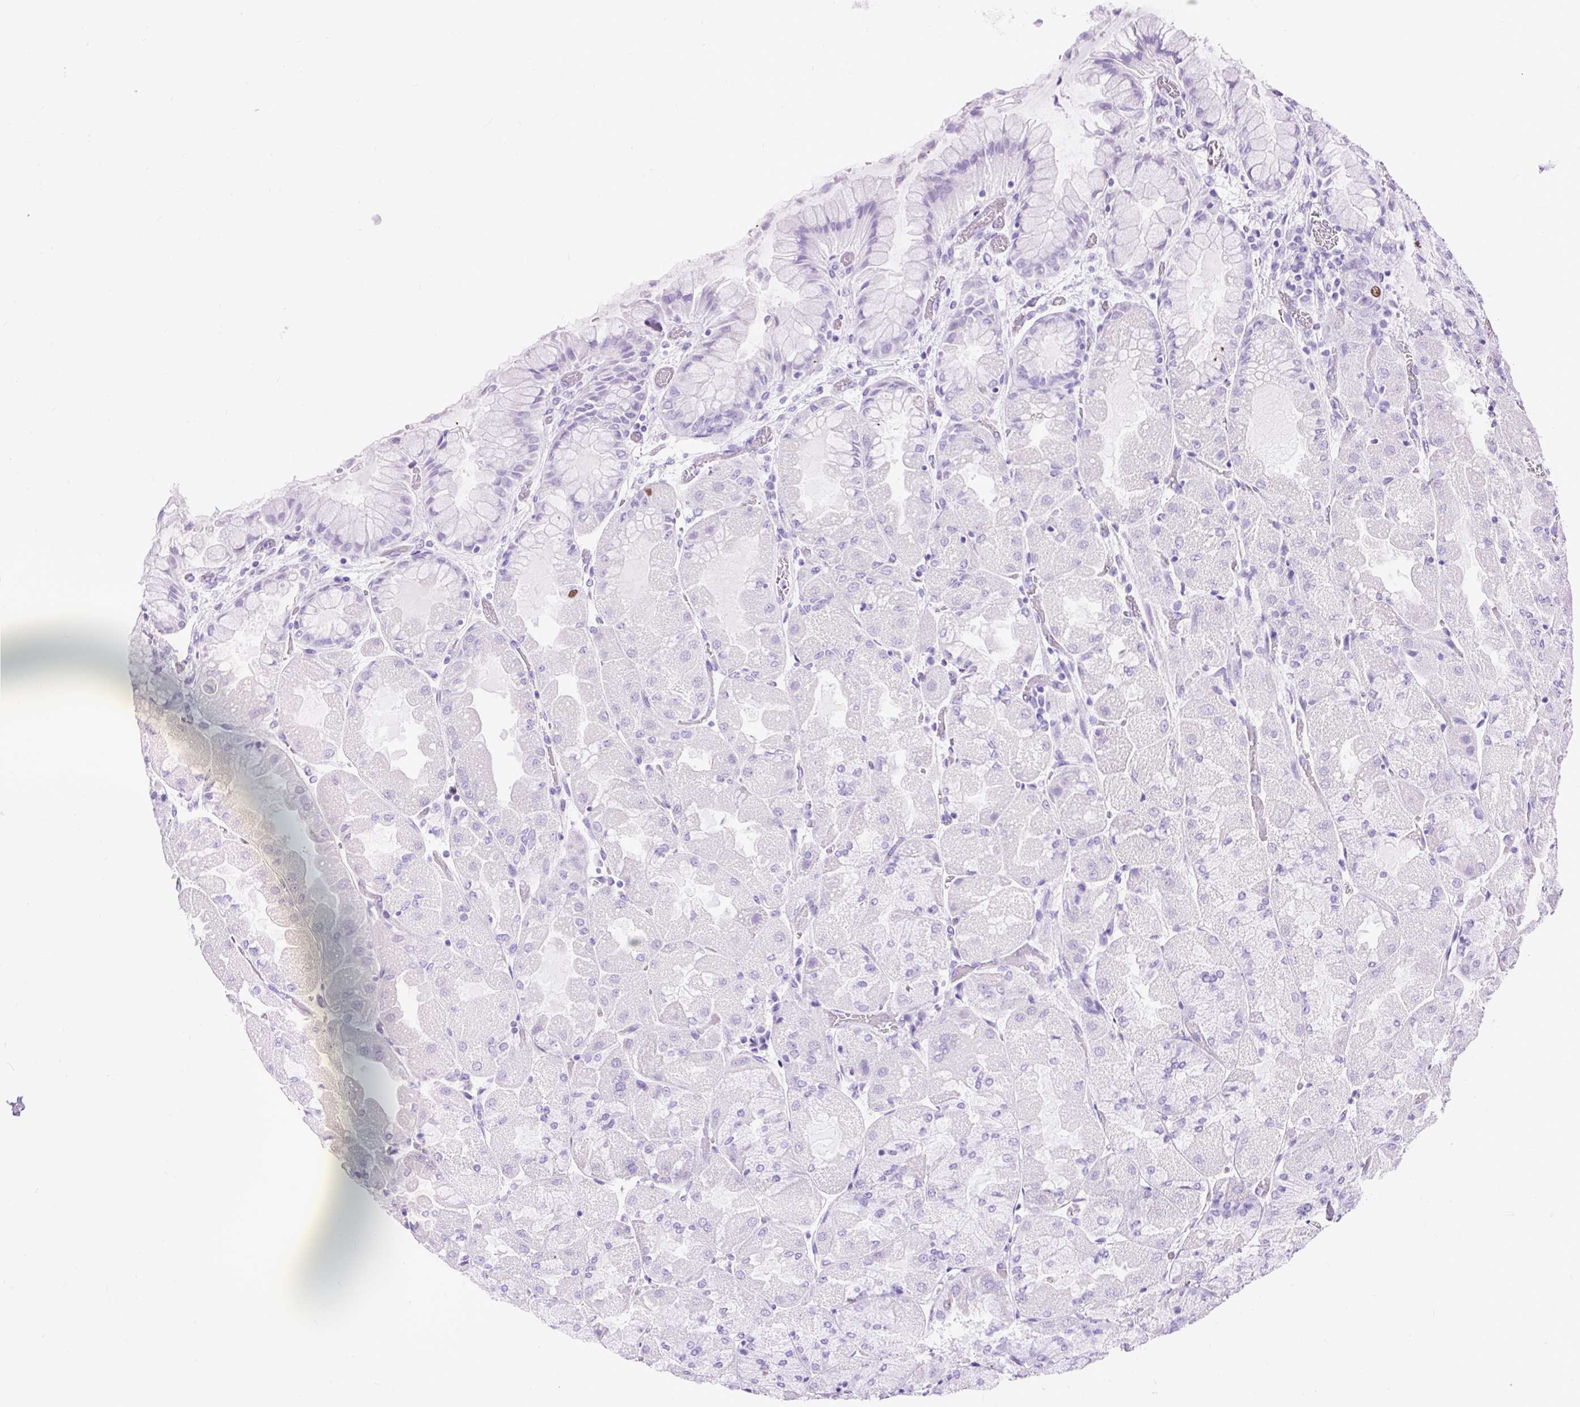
{"staining": {"intensity": "strong", "quantity": "<25%", "location": "cytoplasmic/membranous"}, "tissue": "stomach", "cell_type": "Glandular cells", "image_type": "normal", "snomed": [{"axis": "morphology", "description": "Normal tissue, NOS"}, {"axis": "topography", "description": "Stomach"}], "caption": "This is a histology image of immunohistochemistry staining of normal stomach, which shows strong positivity in the cytoplasmic/membranous of glandular cells.", "gene": "RACGAP1", "patient": {"sex": "female", "age": 61}}